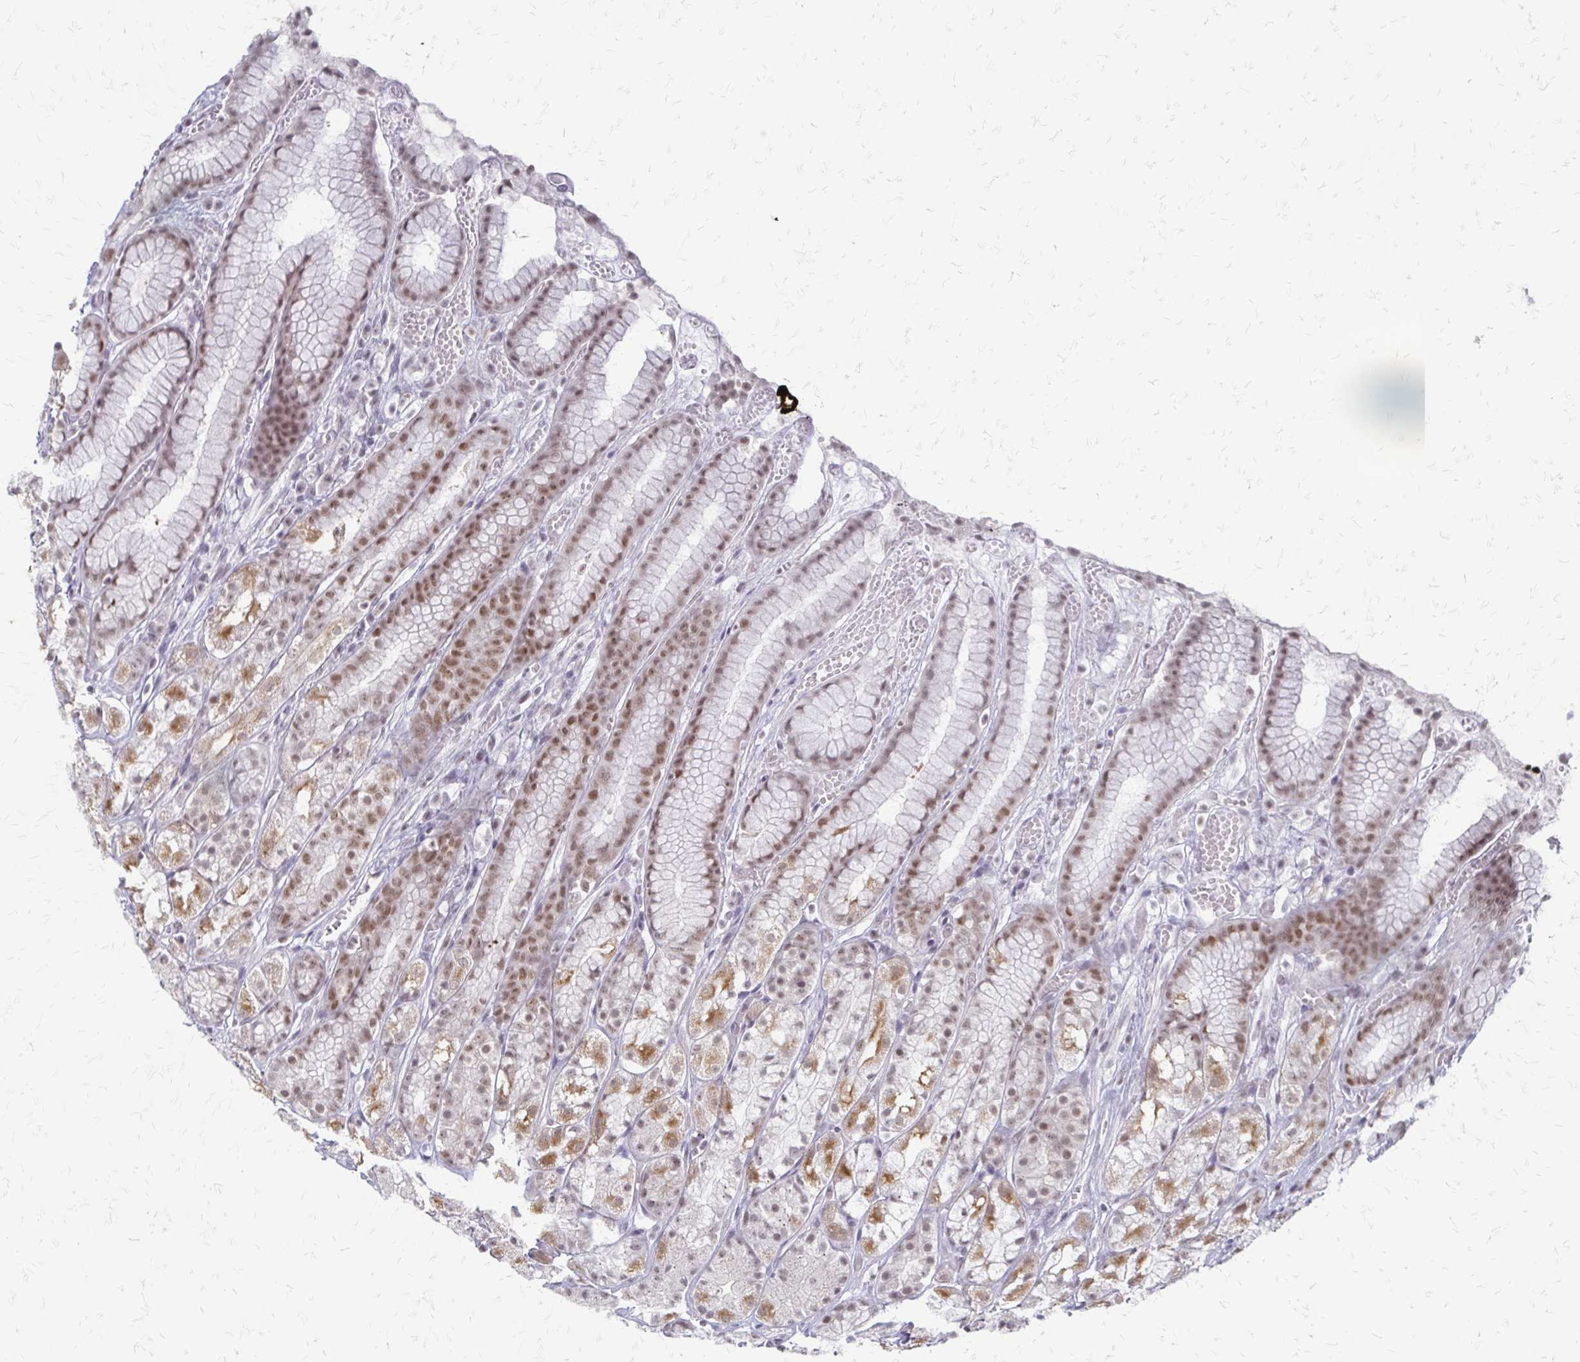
{"staining": {"intensity": "moderate", "quantity": ">75%", "location": "cytoplasmic/membranous,nuclear"}, "tissue": "stomach", "cell_type": "Glandular cells", "image_type": "normal", "snomed": [{"axis": "morphology", "description": "Normal tissue, NOS"}, {"axis": "topography", "description": "Smooth muscle"}, {"axis": "topography", "description": "Stomach"}], "caption": "Immunohistochemical staining of unremarkable human stomach exhibits moderate cytoplasmic/membranous,nuclear protein expression in approximately >75% of glandular cells. (DAB = brown stain, brightfield microscopy at high magnification).", "gene": "EED", "patient": {"sex": "male", "age": 70}}